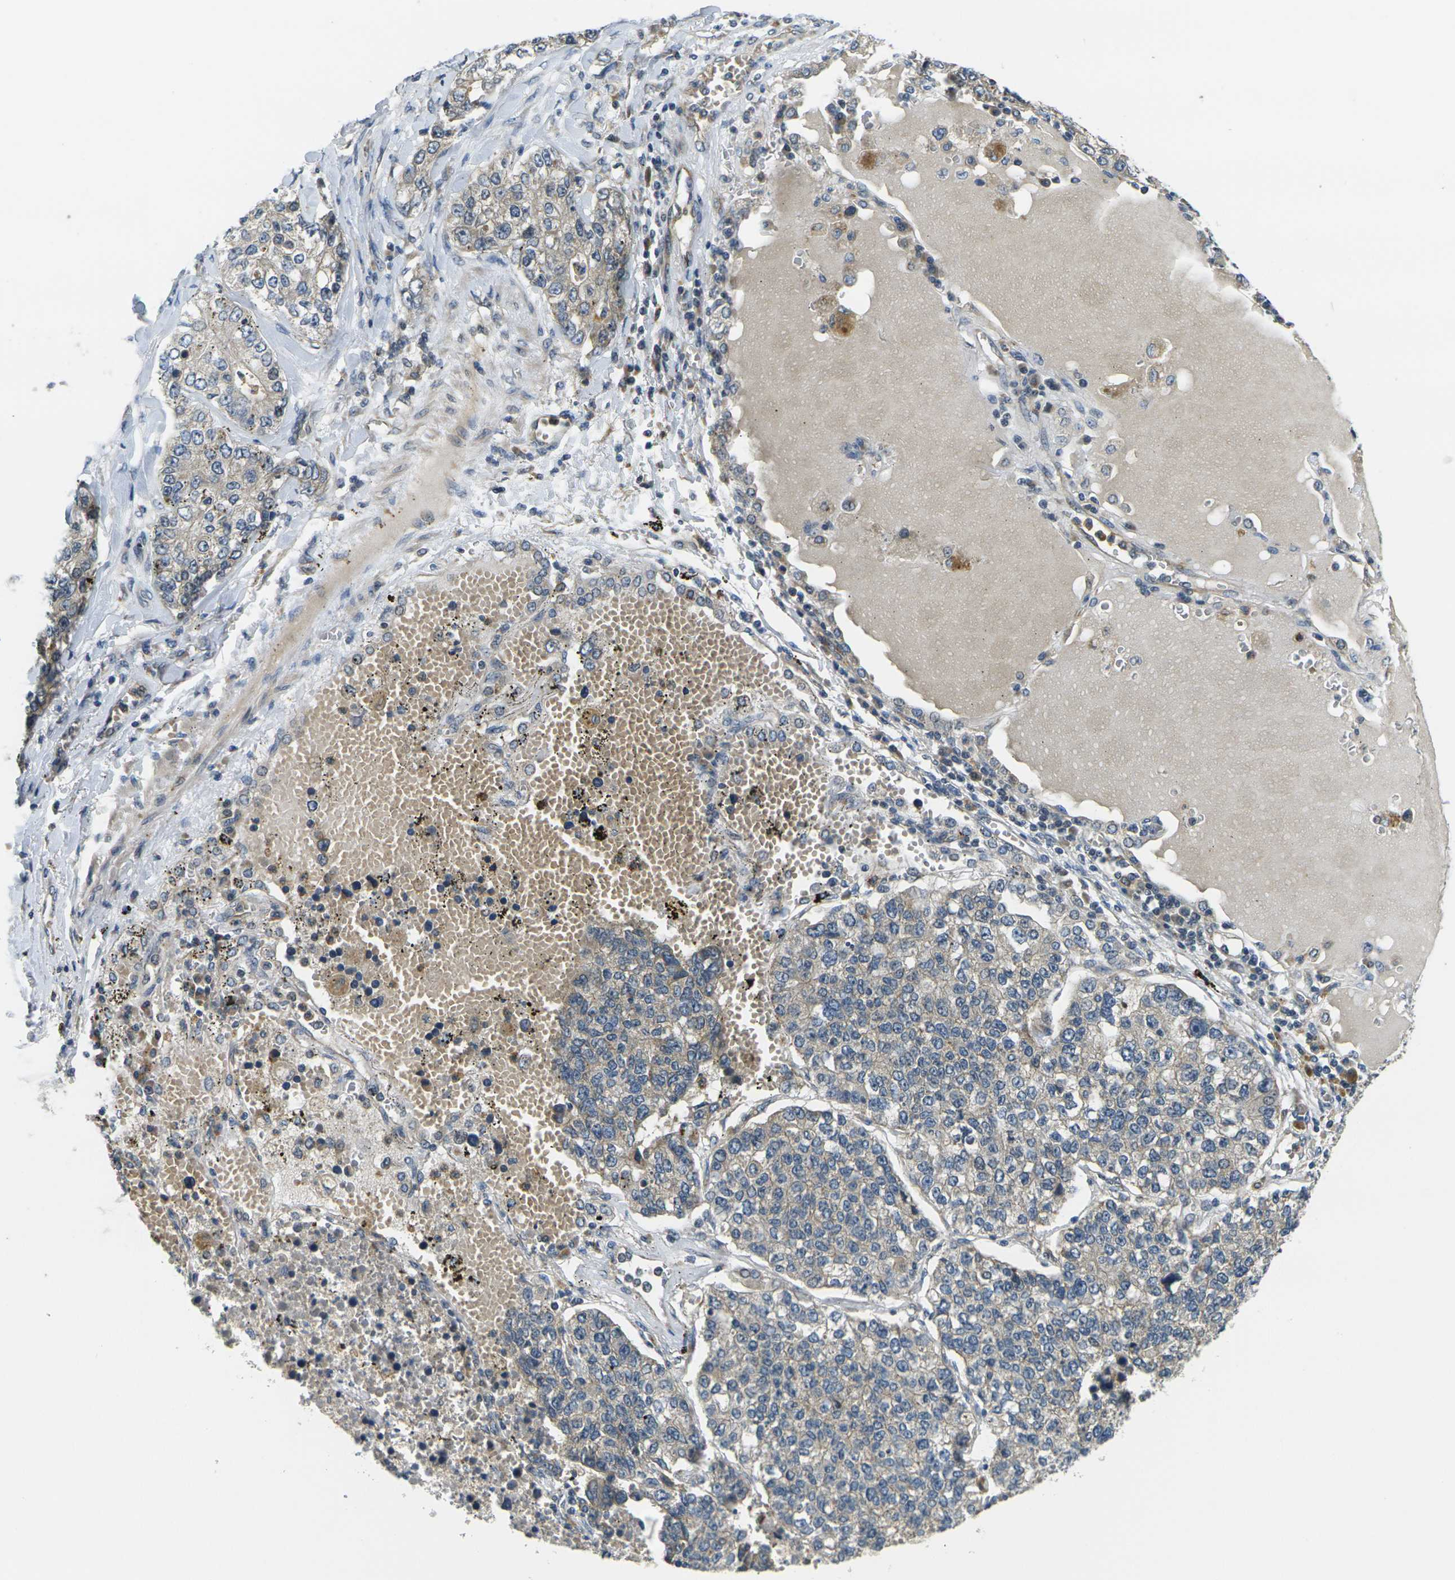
{"staining": {"intensity": "weak", "quantity": ">75%", "location": "cytoplasmic/membranous"}, "tissue": "lung cancer", "cell_type": "Tumor cells", "image_type": "cancer", "snomed": [{"axis": "morphology", "description": "Adenocarcinoma, NOS"}, {"axis": "topography", "description": "Lung"}], "caption": "Immunohistochemical staining of lung cancer shows low levels of weak cytoplasmic/membranous protein positivity in about >75% of tumor cells.", "gene": "MINAR2", "patient": {"sex": "male", "age": 49}}